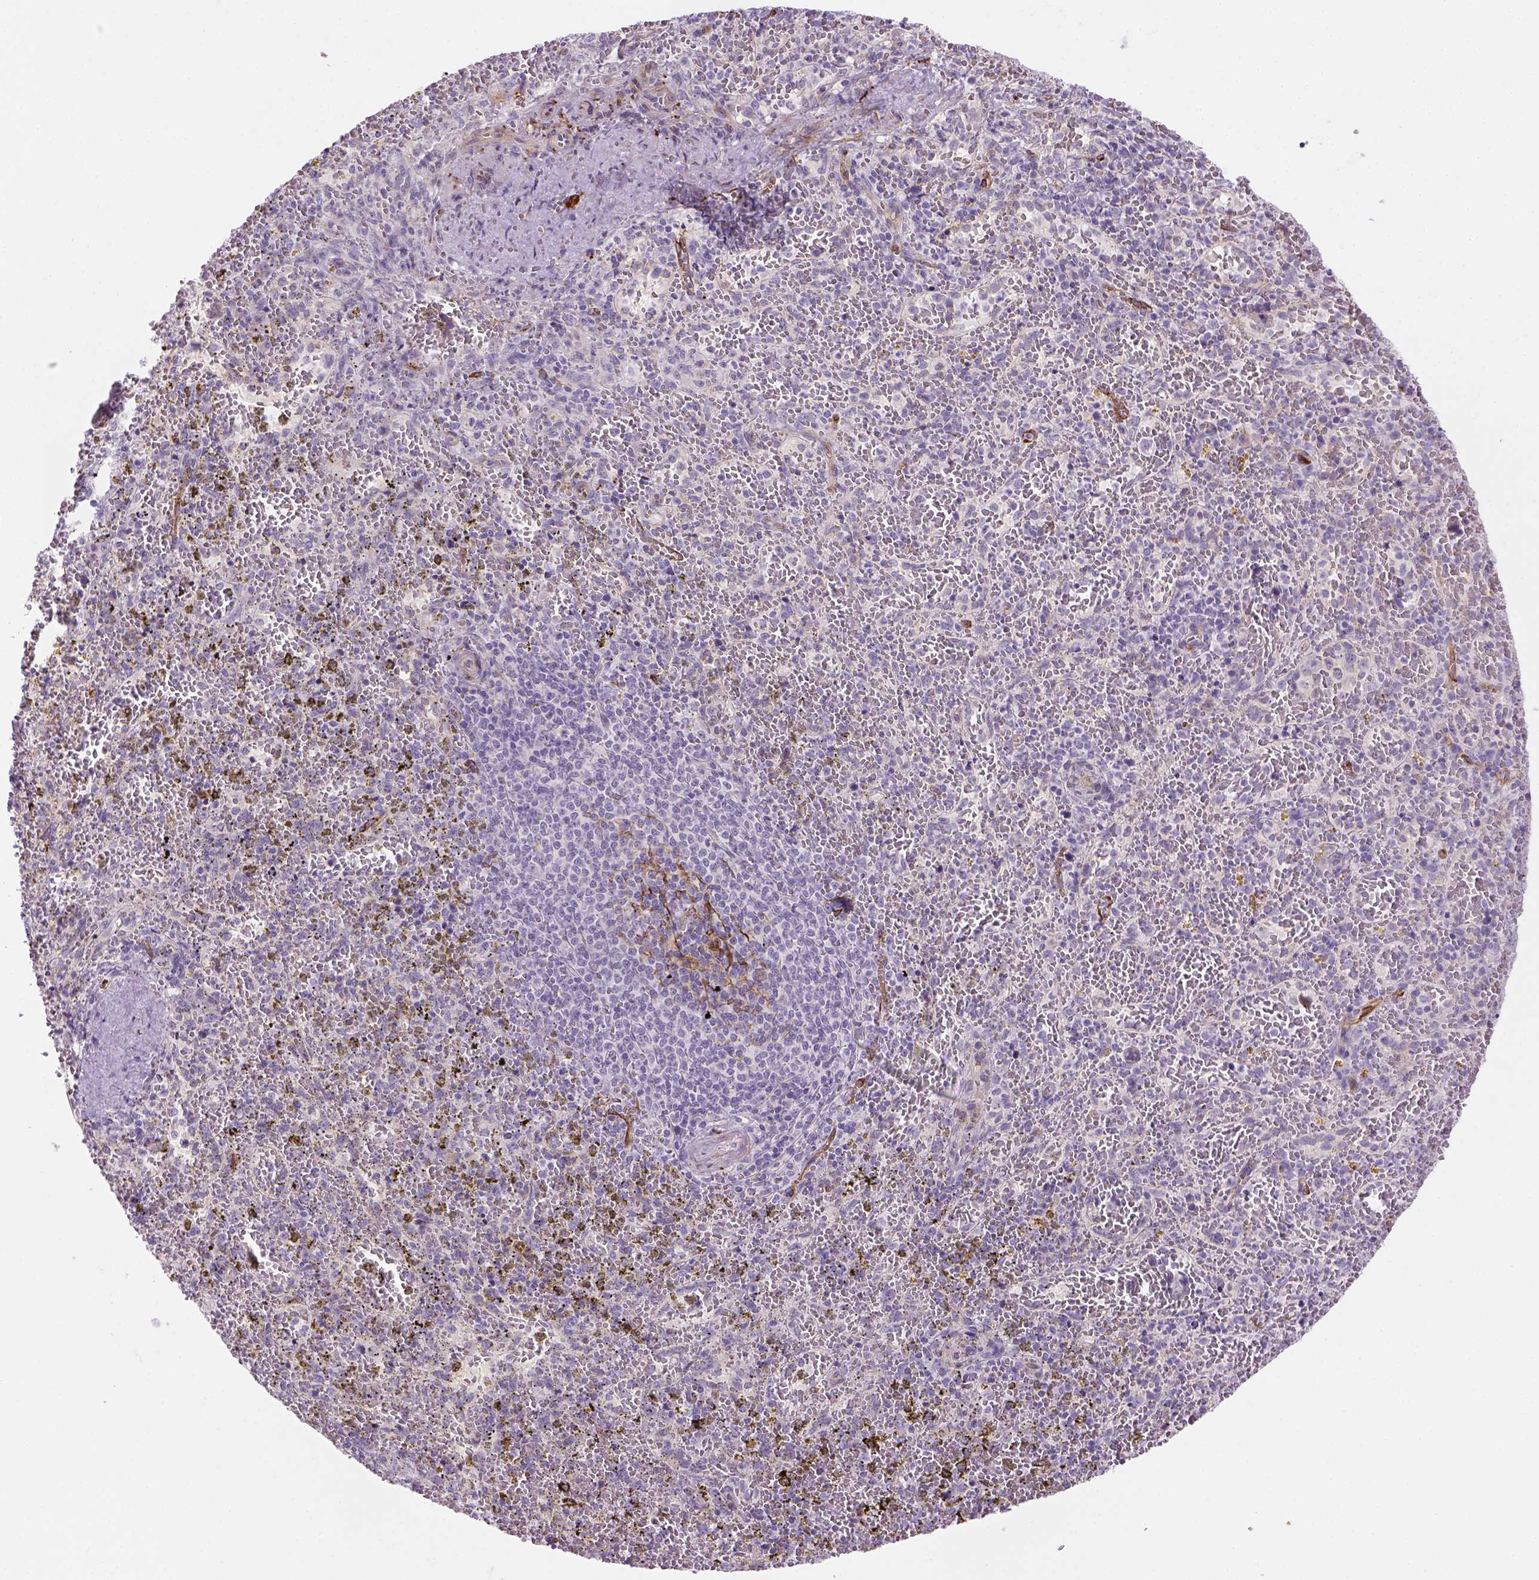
{"staining": {"intensity": "negative", "quantity": "none", "location": "none"}, "tissue": "spleen", "cell_type": "Cells in red pulp", "image_type": "normal", "snomed": [{"axis": "morphology", "description": "Normal tissue, NOS"}, {"axis": "topography", "description": "Spleen"}], "caption": "Immunohistochemical staining of normal spleen displays no significant staining in cells in red pulp.", "gene": "CACNB1", "patient": {"sex": "female", "age": 50}}